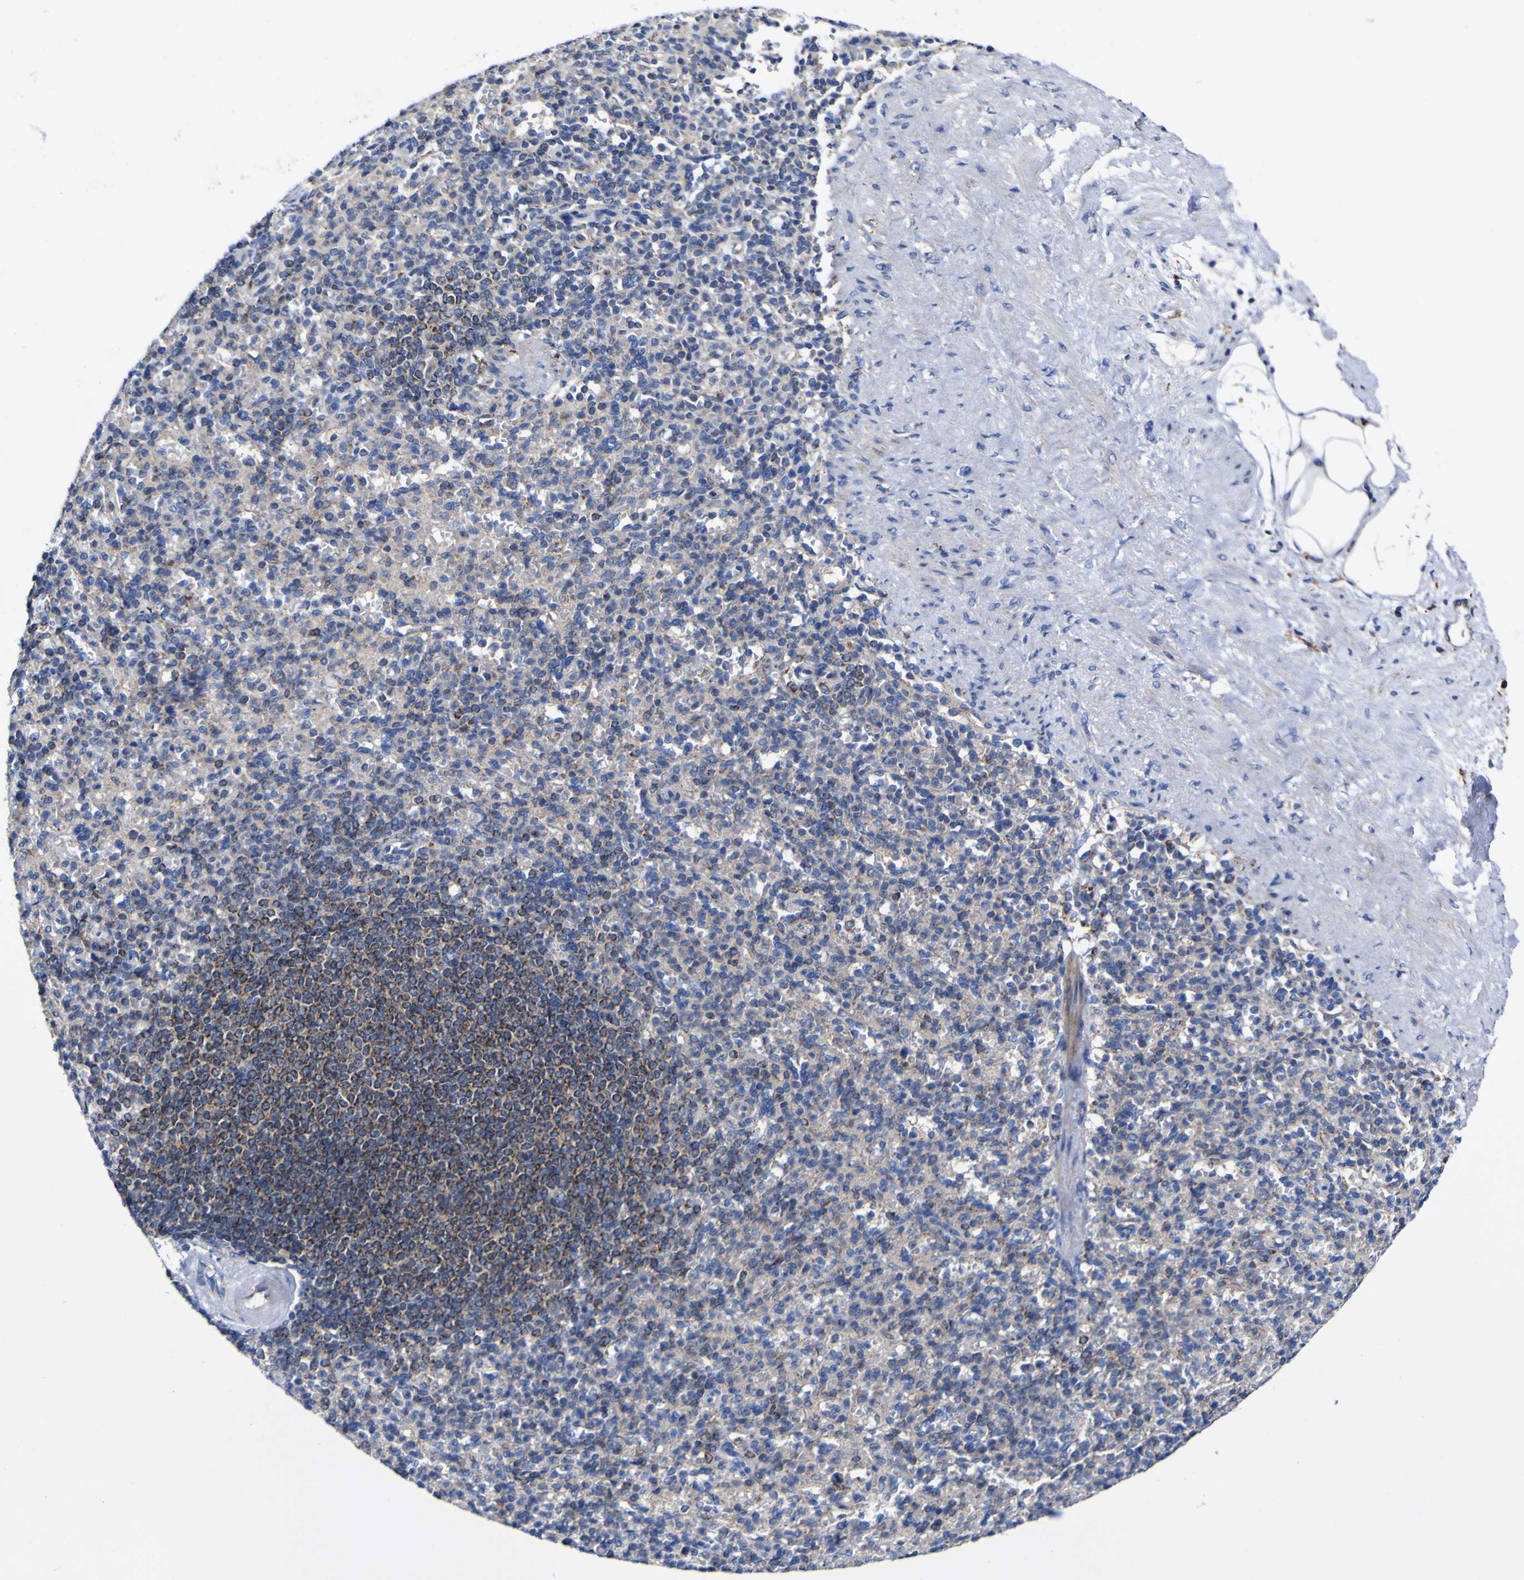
{"staining": {"intensity": "moderate", "quantity": "25%-75%", "location": "cytoplasmic/membranous"}, "tissue": "spleen", "cell_type": "Cells in red pulp", "image_type": "normal", "snomed": [{"axis": "morphology", "description": "Normal tissue, NOS"}, {"axis": "topography", "description": "Spleen"}], "caption": "Protein expression analysis of unremarkable spleen shows moderate cytoplasmic/membranous positivity in approximately 25%-75% of cells in red pulp.", "gene": "CCDC90B", "patient": {"sex": "female", "age": 74}}